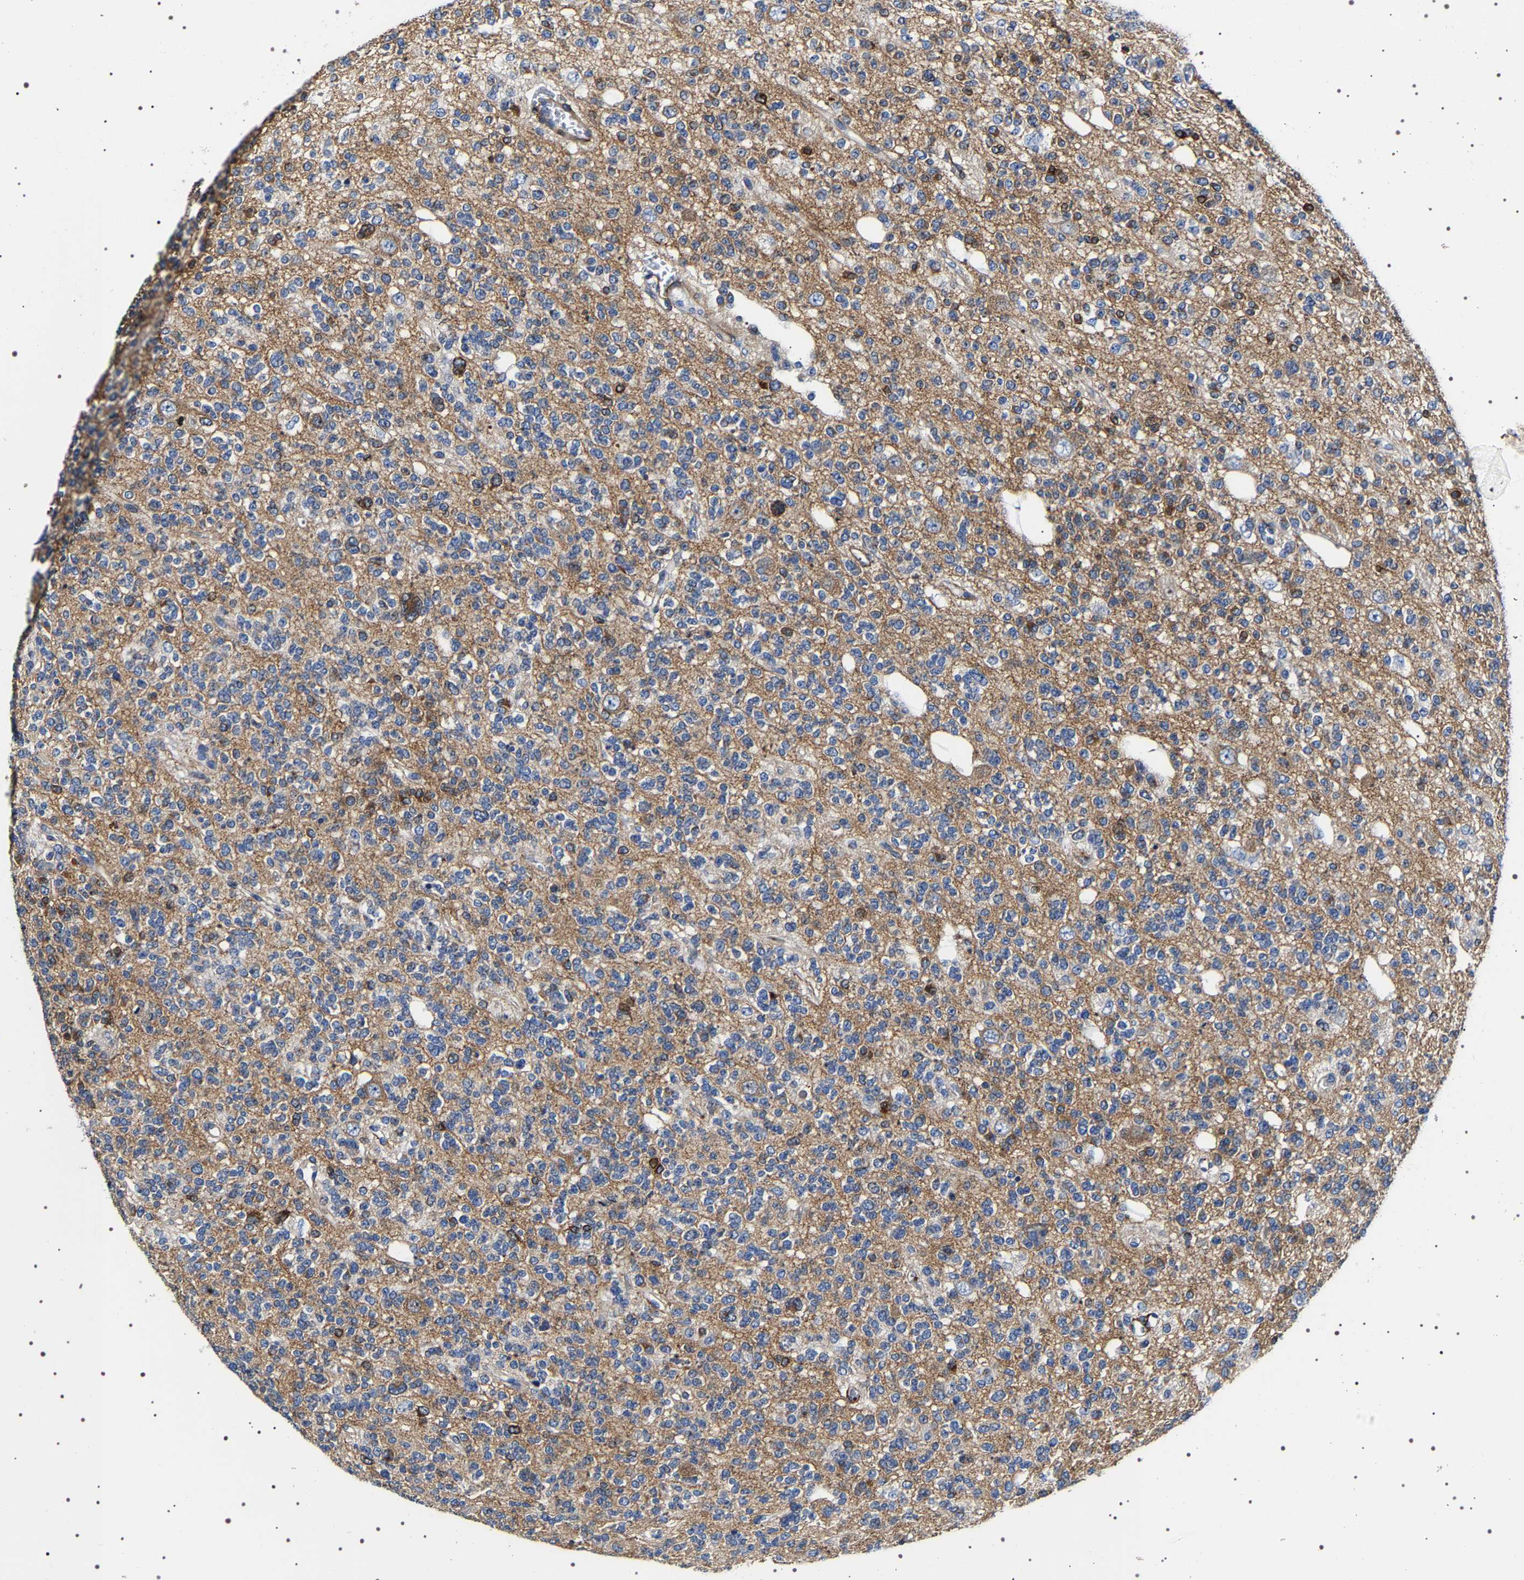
{"staining": {"intensity": "moderate", "quantity": "25%-75%", "location": "cytoplasmic/membranous"}, "tissue": "glioma", "cell_type": "Tumor cells", "image_type": "cancer", "snomed": [{"axis": "morphology", "description": "Glioma, malignant, Low grade"}, {"axis": "topography", "description": "Brain"}], "caption": "Immunohistochemical staining of human glioma shows medium levels of moderate cytoplasmic/membranous protein staining in about 25%-75% of tumor cells.", "gene": "SQLE", "patient": {"sex": "male", "age": 38}}